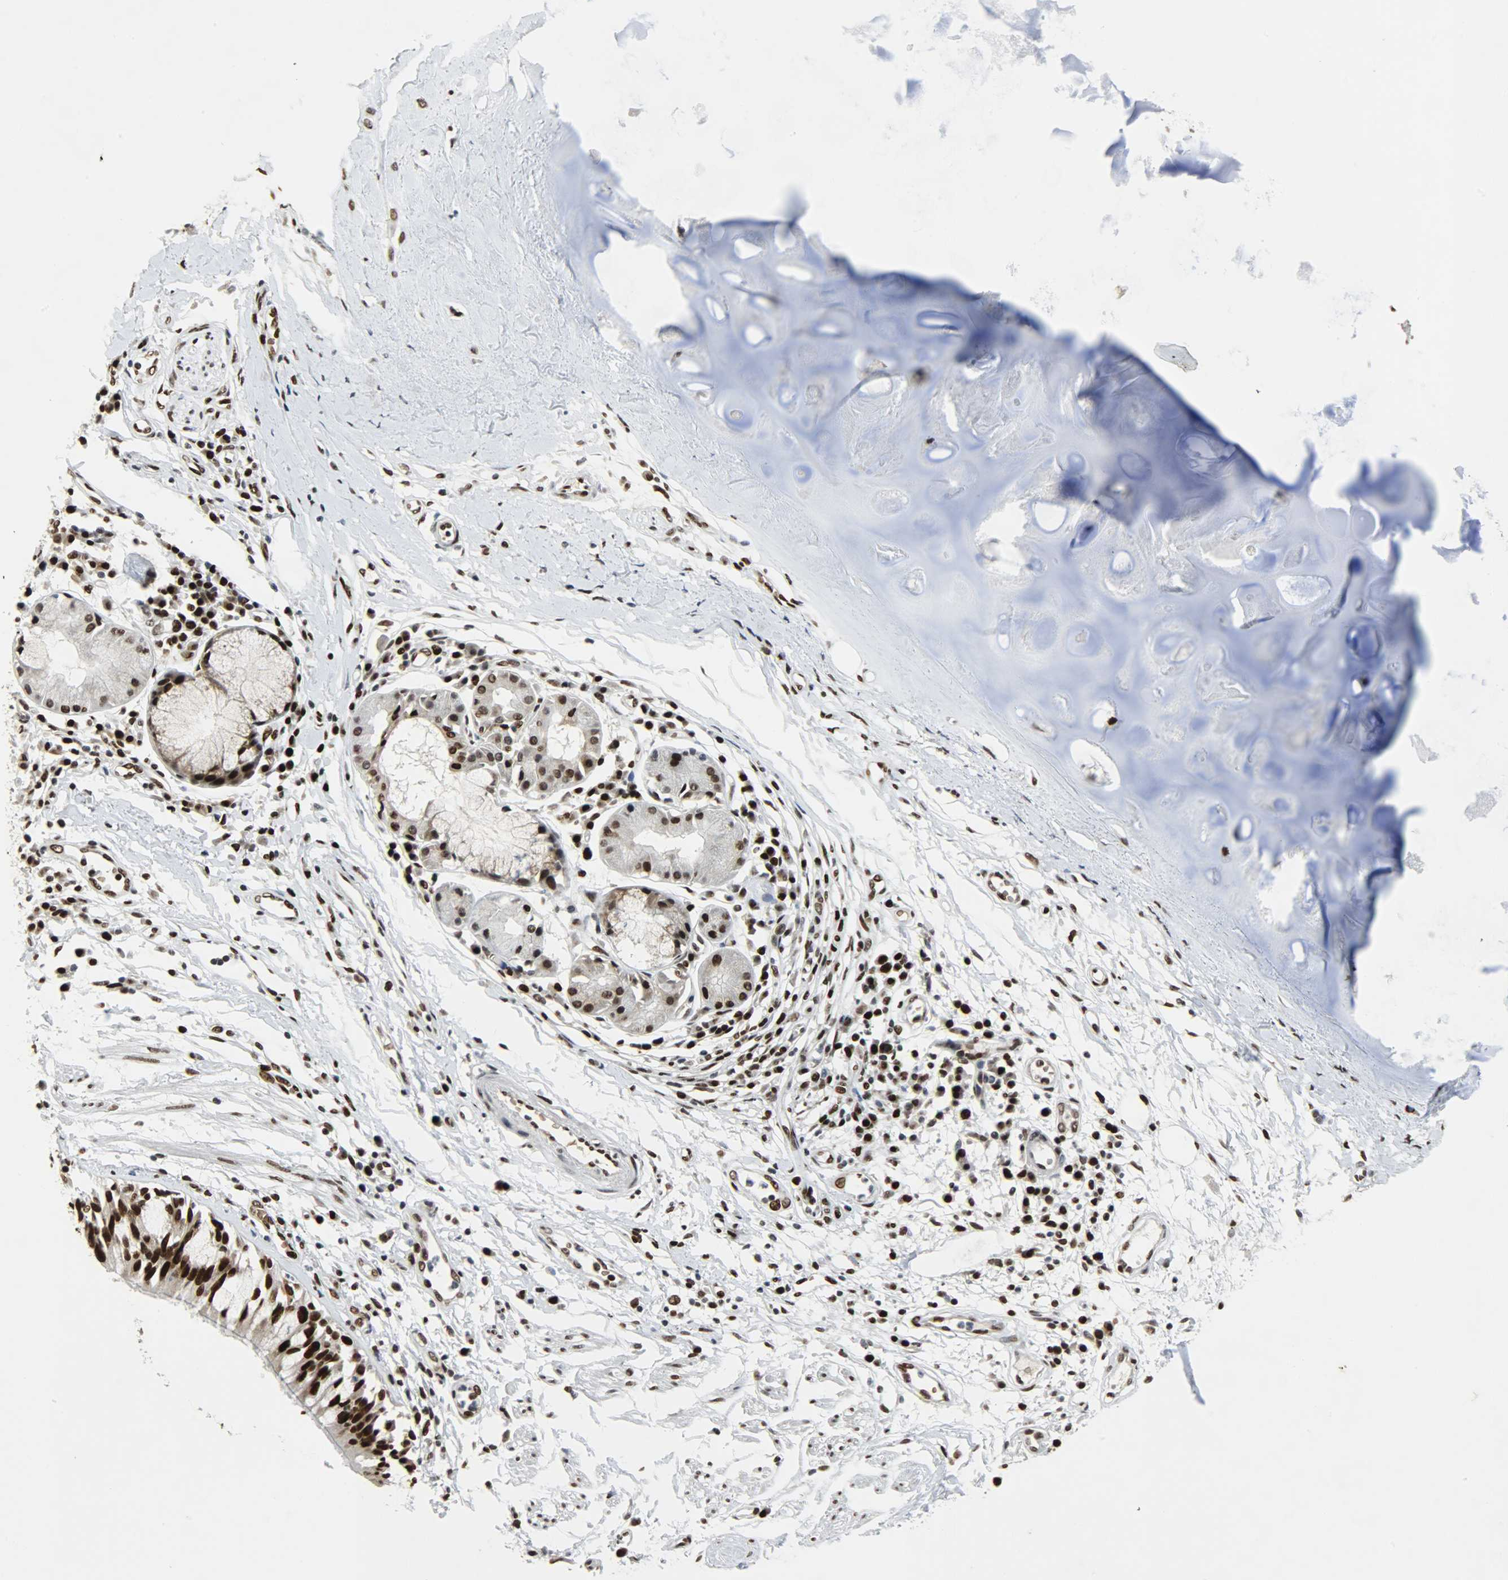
{"staining": {"intensity": "moderate", "quantity": ">75%", "location": "nuclear"}, "tissue": "adipose tissue", "cell_type": "Adipocytes", "image_type": "normal", "snomed": [{"axis": "morphology", "description": "Normal tissue, NOS"}, {"axis": "morphology", "description": "Adenocarcinoma, NOS"}, {"axis": "topography", "description": "Cartilage tissue"}, {"axis": "topography", "description": "Bronchus"}, {"axis": "topography", "description": "Lung"}], "caption": "Moderate nuclear protein positivity is seen in approximately >75% of adipocytes in adipose tissue.", "gene": "SNAI1", "patient": {"sex": "female", "age": 67}}